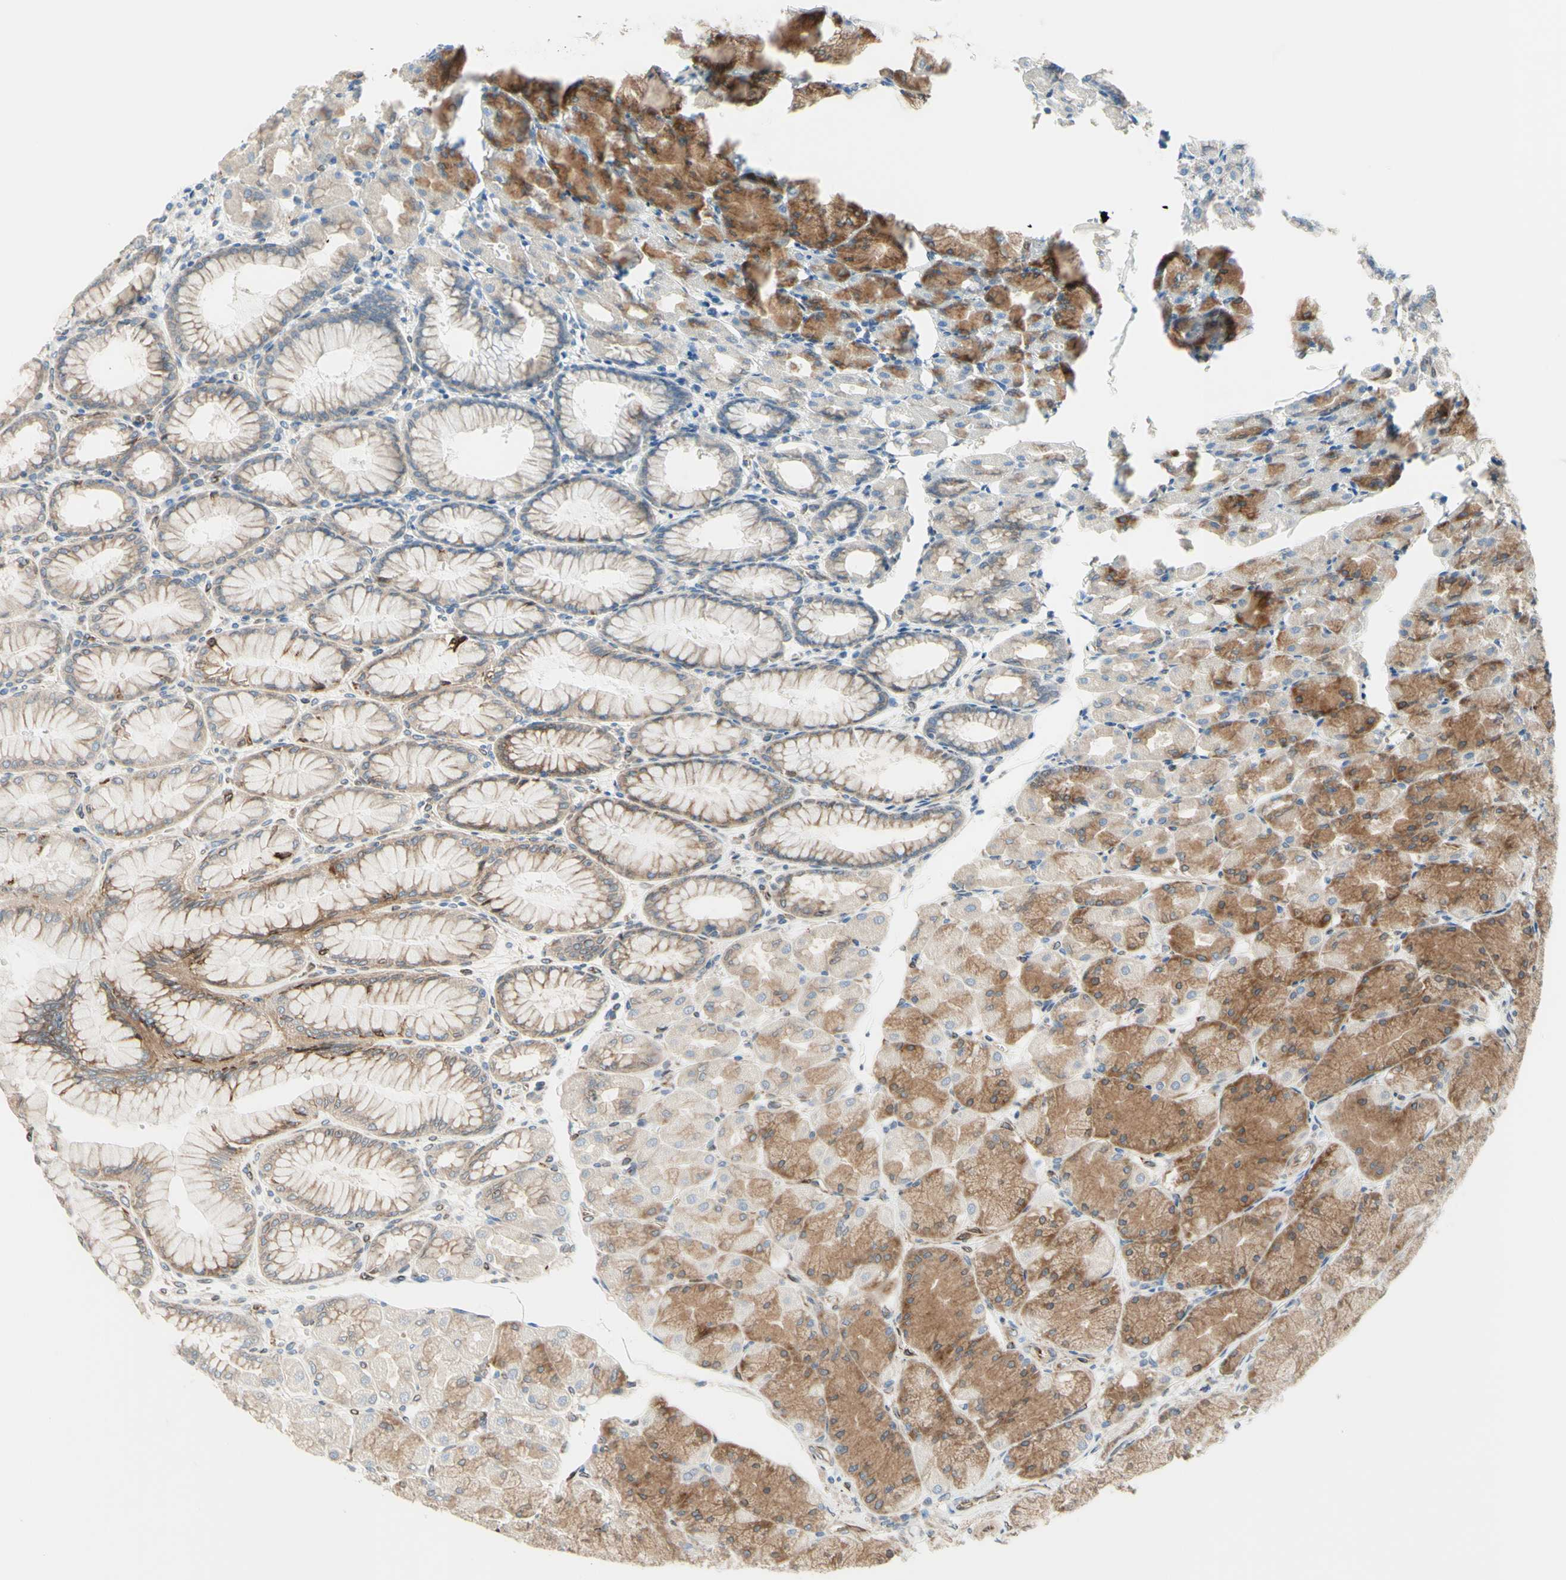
{"staining": {"intensity": "moderate", "quantity": "25%-75%", "location": "cytoplasmic/membranous"}, "tissue": "stomach", "cell_type": "Glandular cells", "image_type": "normal", "snomed": [{"axis": "morphology", "description": "Normal tissue, NOS"}, {"axis": "topography", "description": "Stomach, upper"}], "caption": "Immunohistochemistry (IHC) image of benign human stomach stained for a protein (brown), which shows medium levels of moderate cytoplasmic/membranous positivity in approximately 25%-75% of glandular cells.", "gene": "TRAF2", "patient": {"sex": "female", "age": 56}}